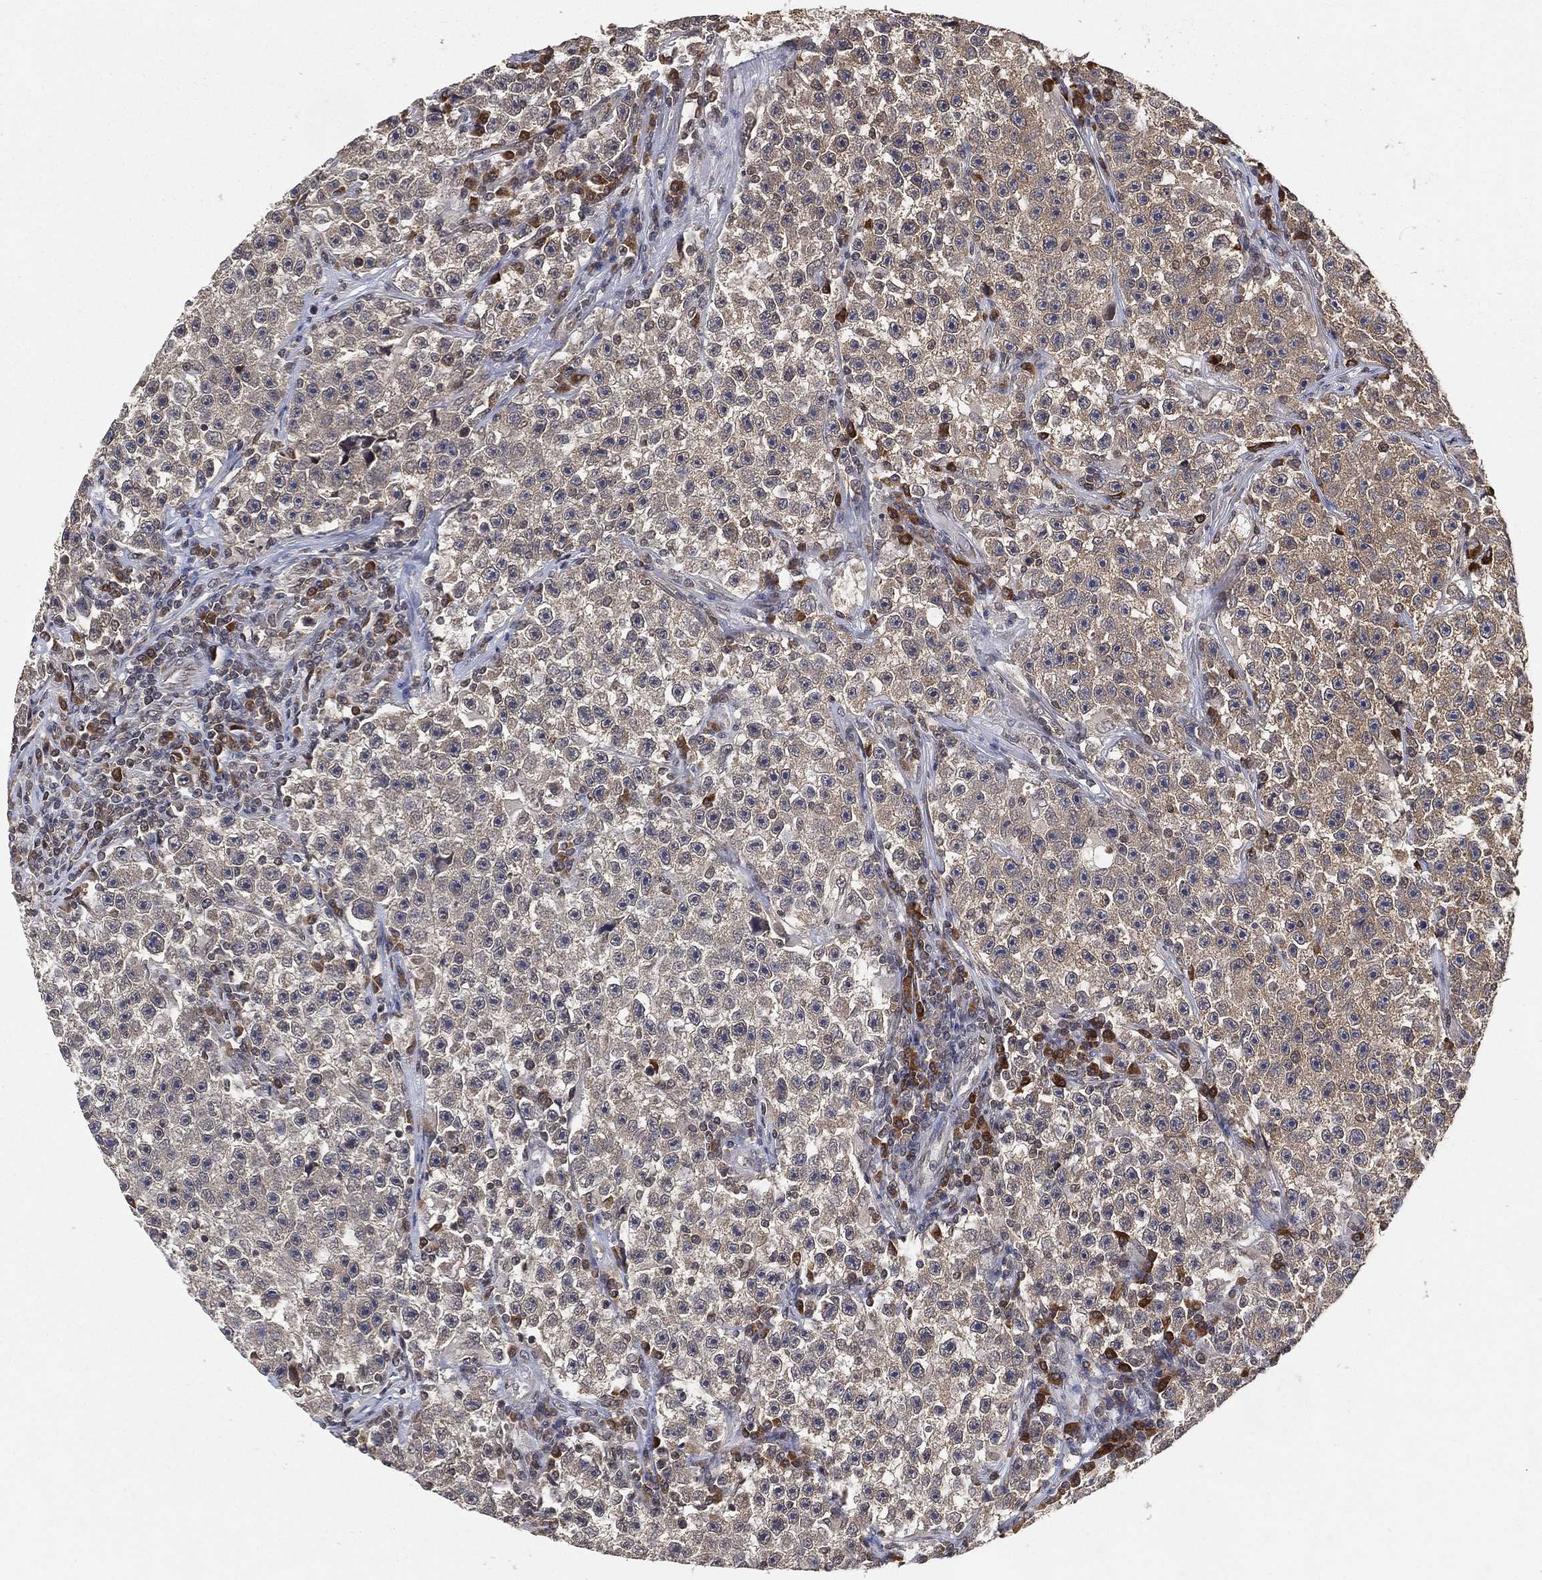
{"staining": {"intensity": "moderate", "quantity": "25%-75%", "location": "cytoplasmic/membranous"}, "tissue": "testis cancer", "cell_type": "Tumor cells", "image_type": "cancer", "snomed": [{"axis": "morphology", "description": "Seminoma, NOS"}, {"axis": "topography", "description": "Testis"}], "caption": "Immunohistochemical staining of testis cancer (seminoma) displays medium levels of moderate cytoplasmic/membranous protein expression in approximately 25%-75% of tumor cells. (Stains: DAB in brown, nuclei in blue, Microscopy: brightfield microscopy at high magnification).", "gene": "UBA5", "patient": {"sex": "male", "age": 22}}